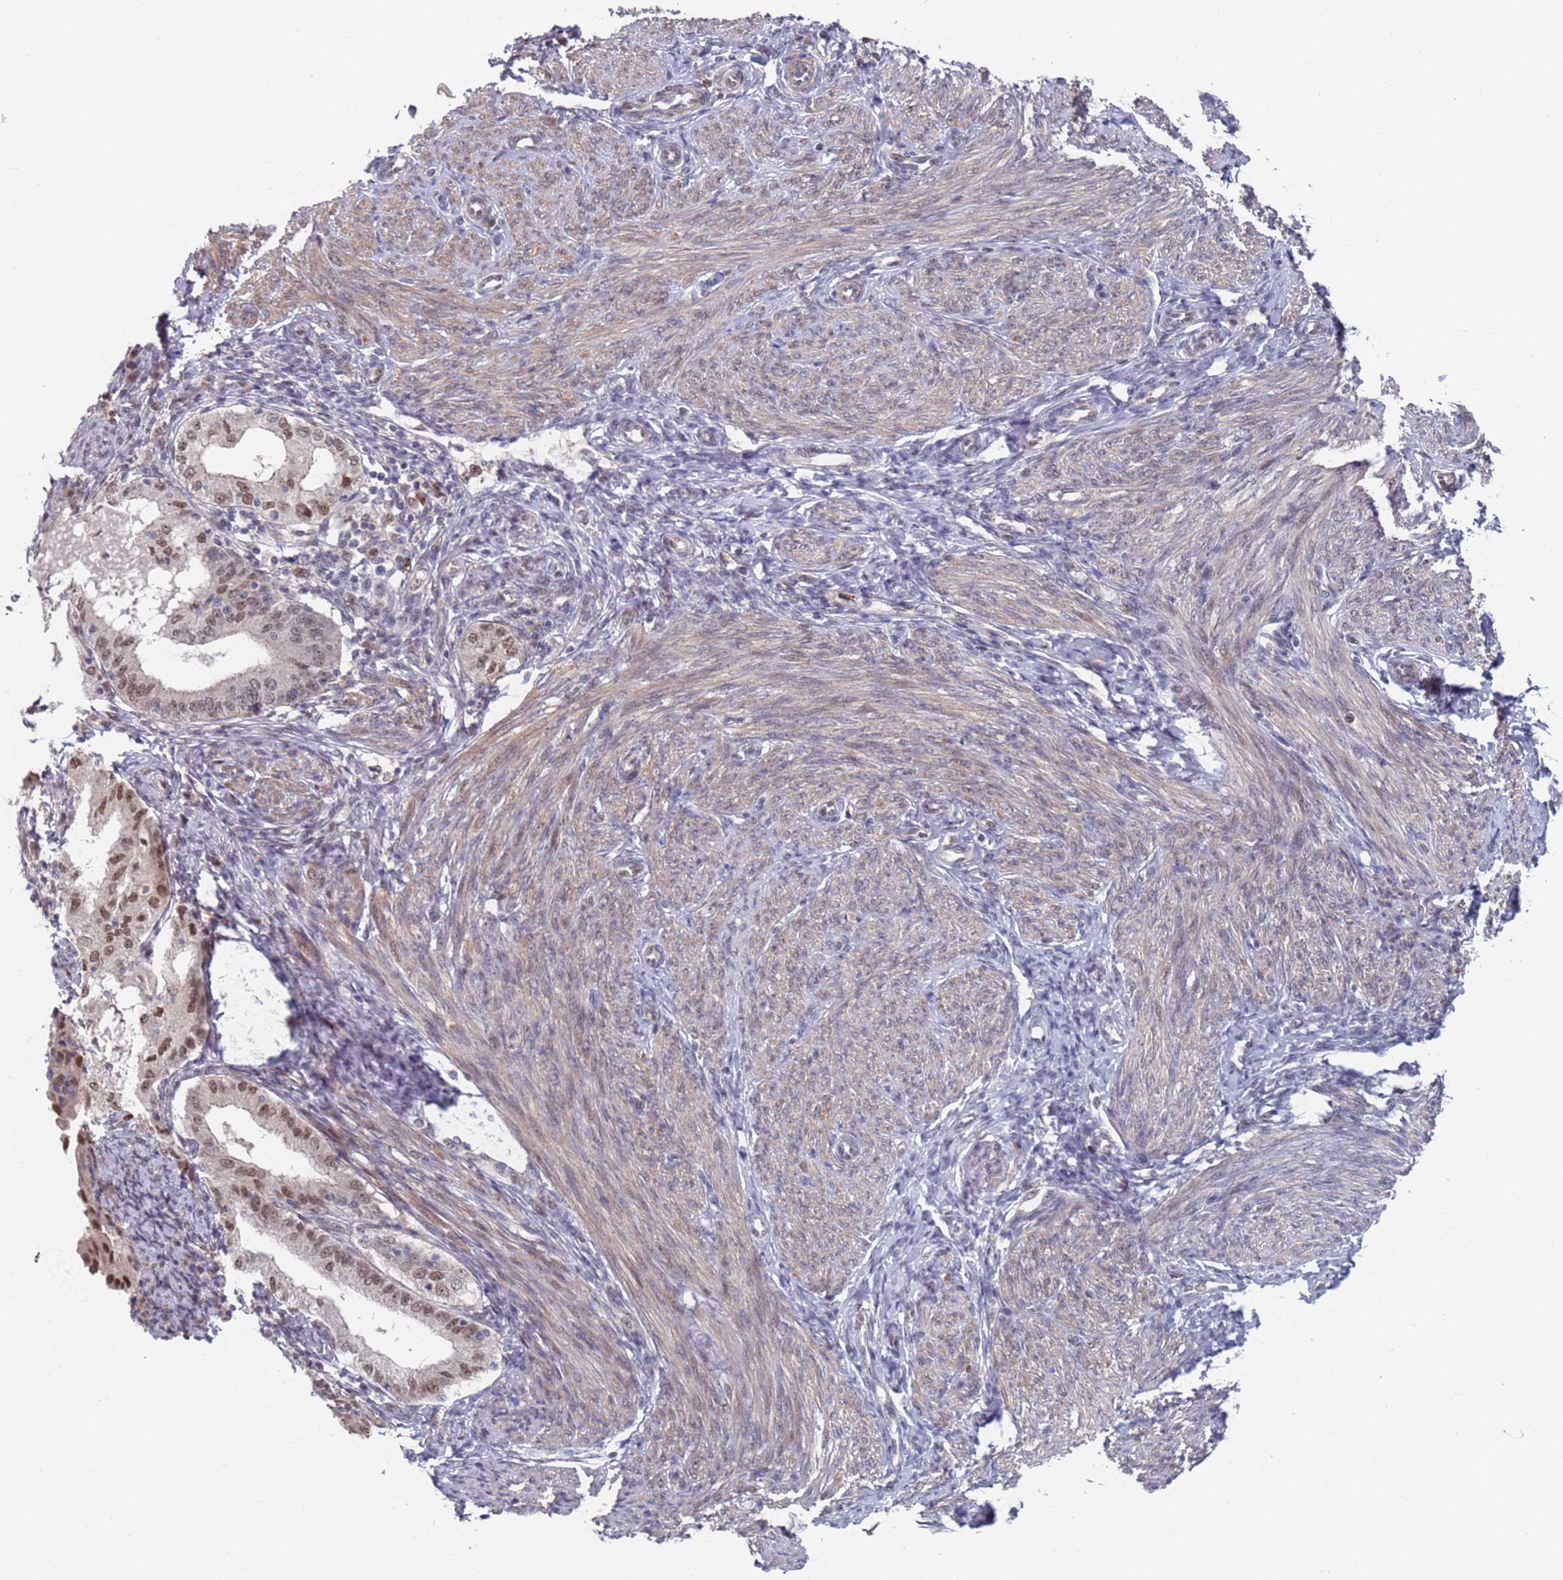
{"staining": {"intensity": "negative", "quantity": "none", "location": "none"}, "tissue": "endometrium", "cell_type": "Cells in endometrial stroma", "image_type": "normal", "snomed": [{"axis": "morphology", "description": "Normal tissue, NOS"}, {"axis": "topography", "description": "Endometrium"}], "caption": "High power microscopy micrograph of an immunohistochemistry (IHC) micrograph of normal endometrium, revealing no significant expression in cells in endometrial stroma.", "gene": "RPP25", "patient": {"sex": "female", "age": 72}}